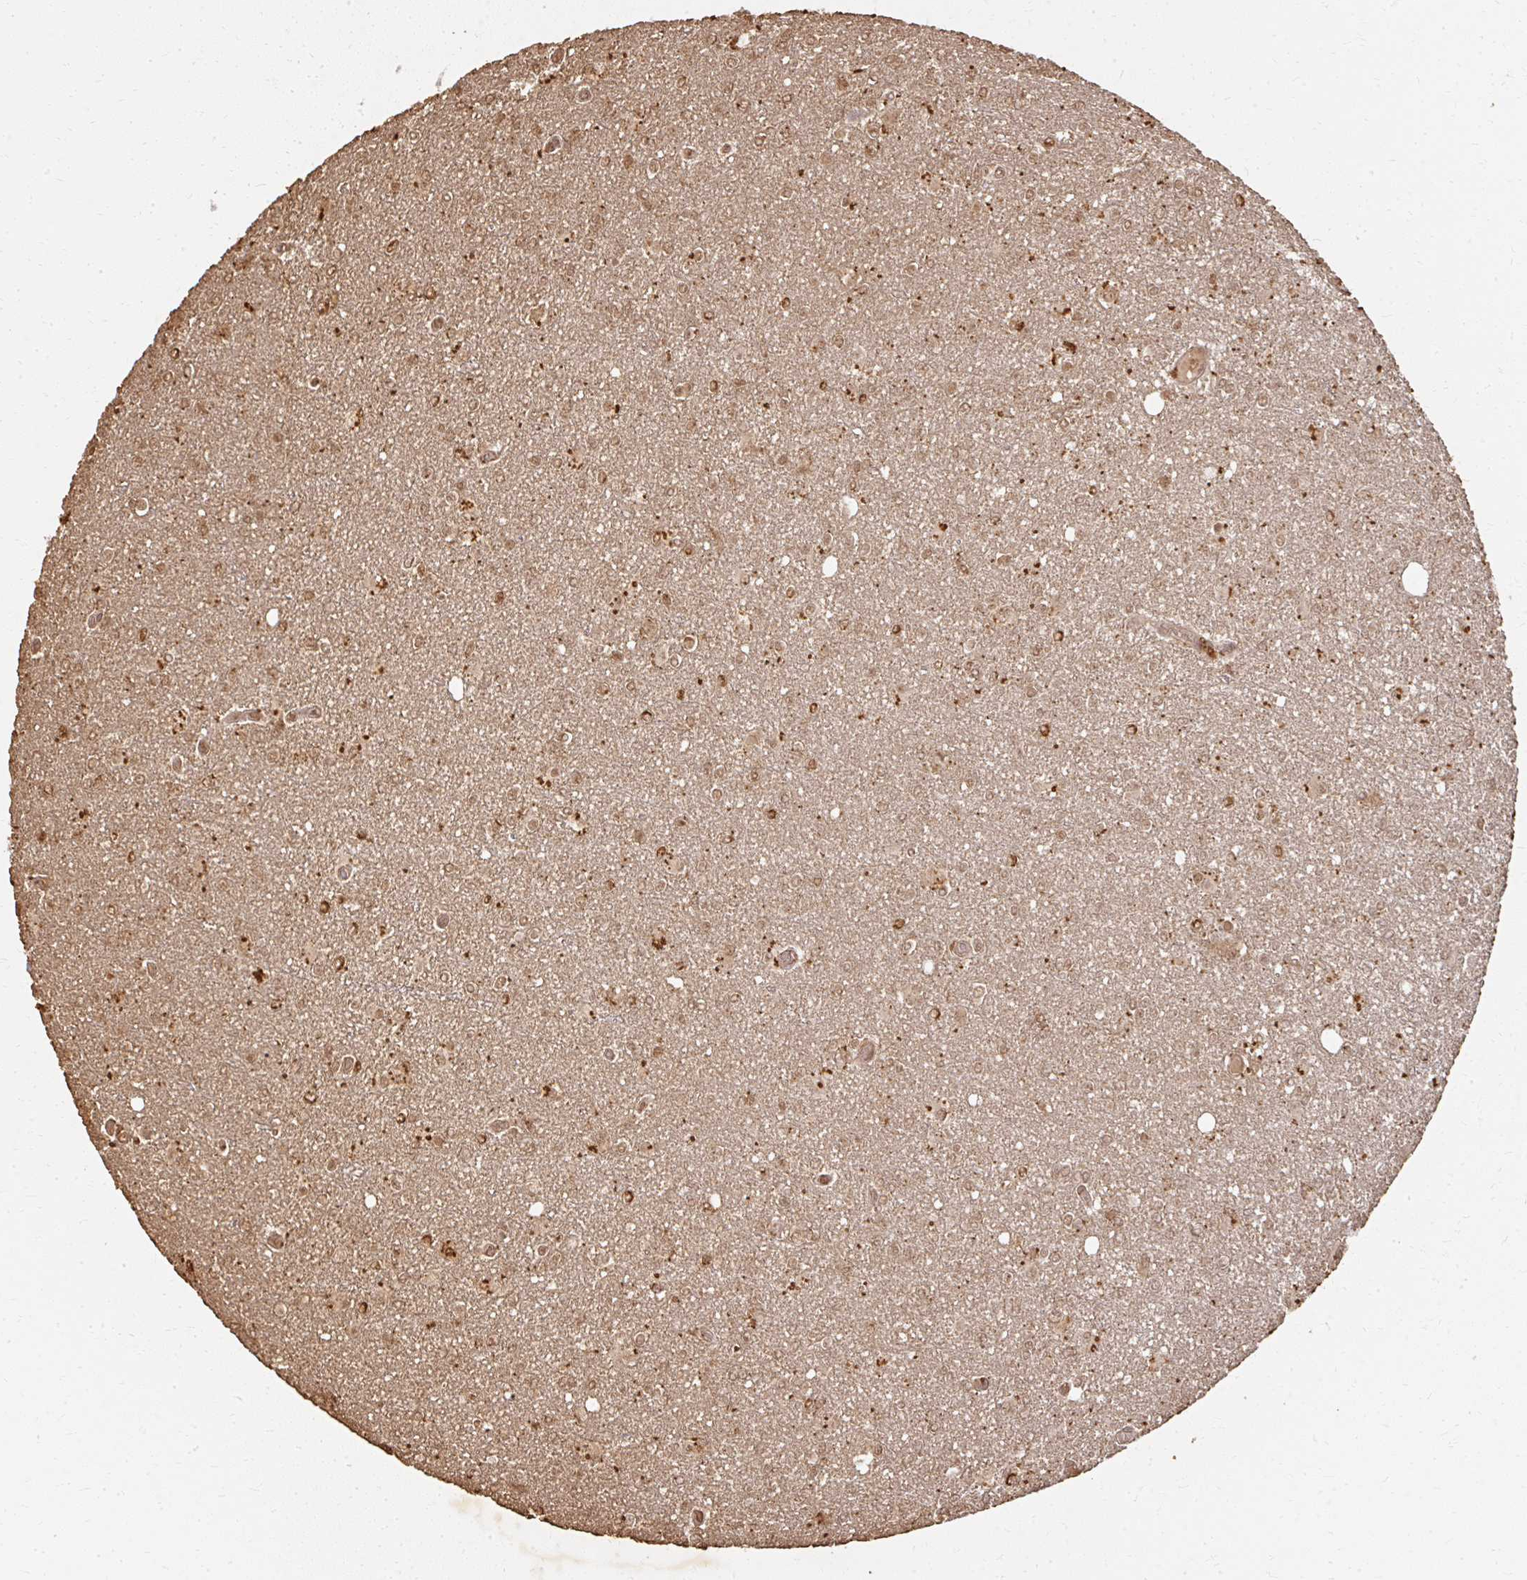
{"staining": {"intensity": "moderate", "quantity": ">75%", "location": "nuclear"}, "tissue": "glioma", "cell_type": "Tumor cells", "image_type": "cancer", "snomed": [{"axis": "morphology", "description": "Glioma, malignant, High grade"}, {"axis": "topography", "description": "Brain"}], "caption": "The immunohistochemical stain highlights moderate nuclear staining in tumor cells of malignant glioma (high-grade) tissue.", "gene": "LARS2", "patient": {"sex": "male", "age": 48}}